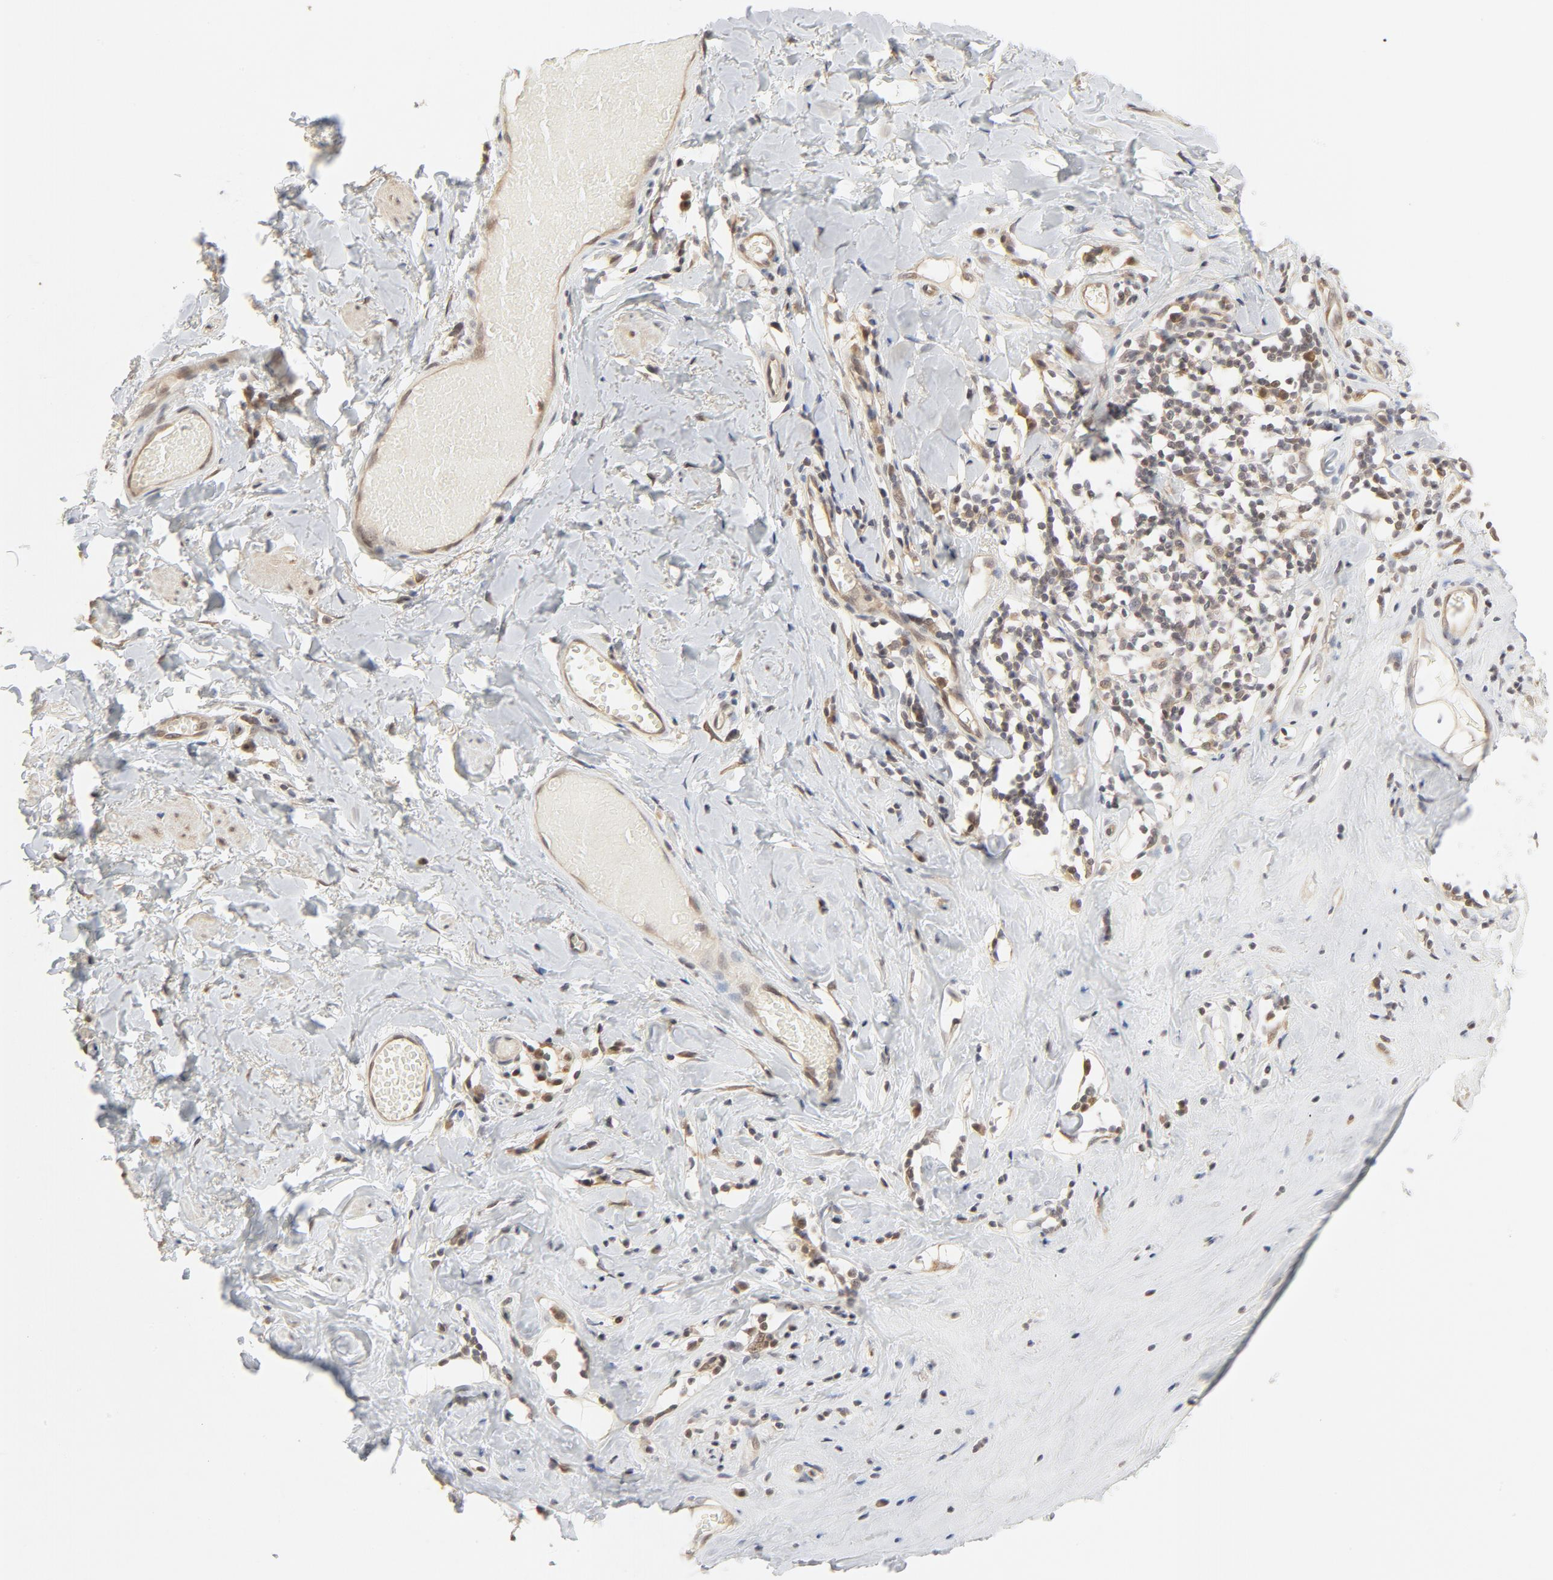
{"staining": {"intensity": "moderate", "quantity": "25%-75%", "location": "cytoplasmic/membranous,nuclear"}, "tissue": "skin", "cell_type": "Epidermal cells", "image_type": "normal", "snomed": [{"axis": "morphology", "description": "Normal tissue, NOS"}, {"axis": "morphology", "description": "Inflammation, NOS"}, {"axis": "topography", "description": "Vulva"}], "caption": "Skin stained with DAB (3,3'-diaminobenzidine) IHC shows medium levels of moderate cytoplasmic/membranous,nuclear expression in approximately 25%-75% of epidermal cells. Using DAB (brown) and hematoxylin (blue) stains, captured at high magnification using brightfield microscopy.", "gene": "NEDD8", "patient": {"sex": "female", "age": 84}}